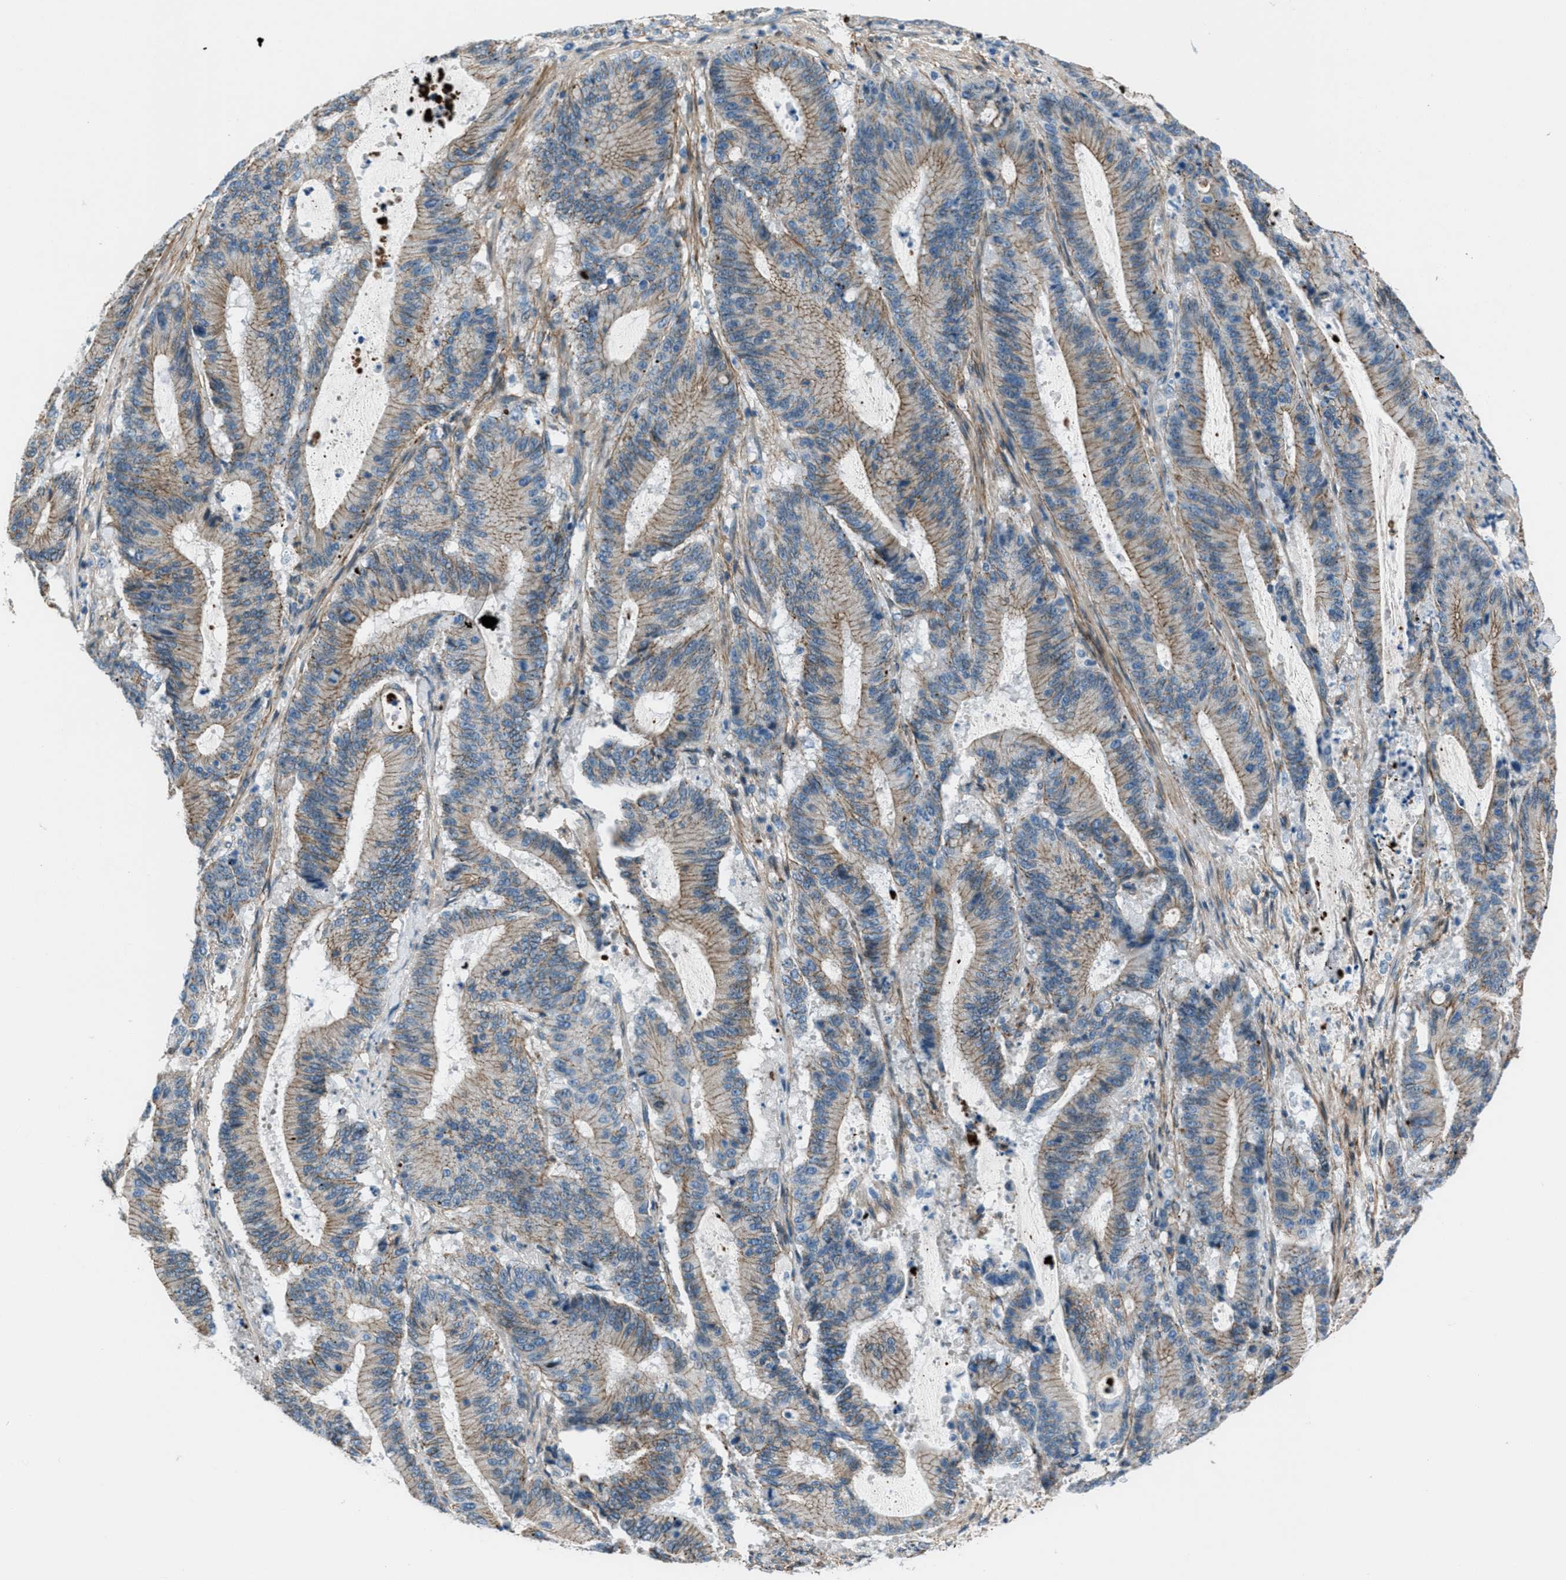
{"staining": {"intensity": "moderate", "quantity": "25%-75%", "location": "cytoplasmic/membranous"}, "tissue": "liver cancer", "cell_type": "Tumor cells", "image_type": "cancer", "snomed": [{"axis": "morphology", "description": "Cholangiocarcinoma"}, {"axis": "topography", "description": "Liver"}], "caption": "Immunohistochemical staining of human liver cancer exhibits medium levels of moderate cytoplasmic/membranous staining in about 25%-75% of tumor cells. Immunohistochemistry (ihc) stains the protein of interest in brown and the nuclei are stained blue.", "gene": "FBN1", "patient": {"sex": "female", "age": 73}}